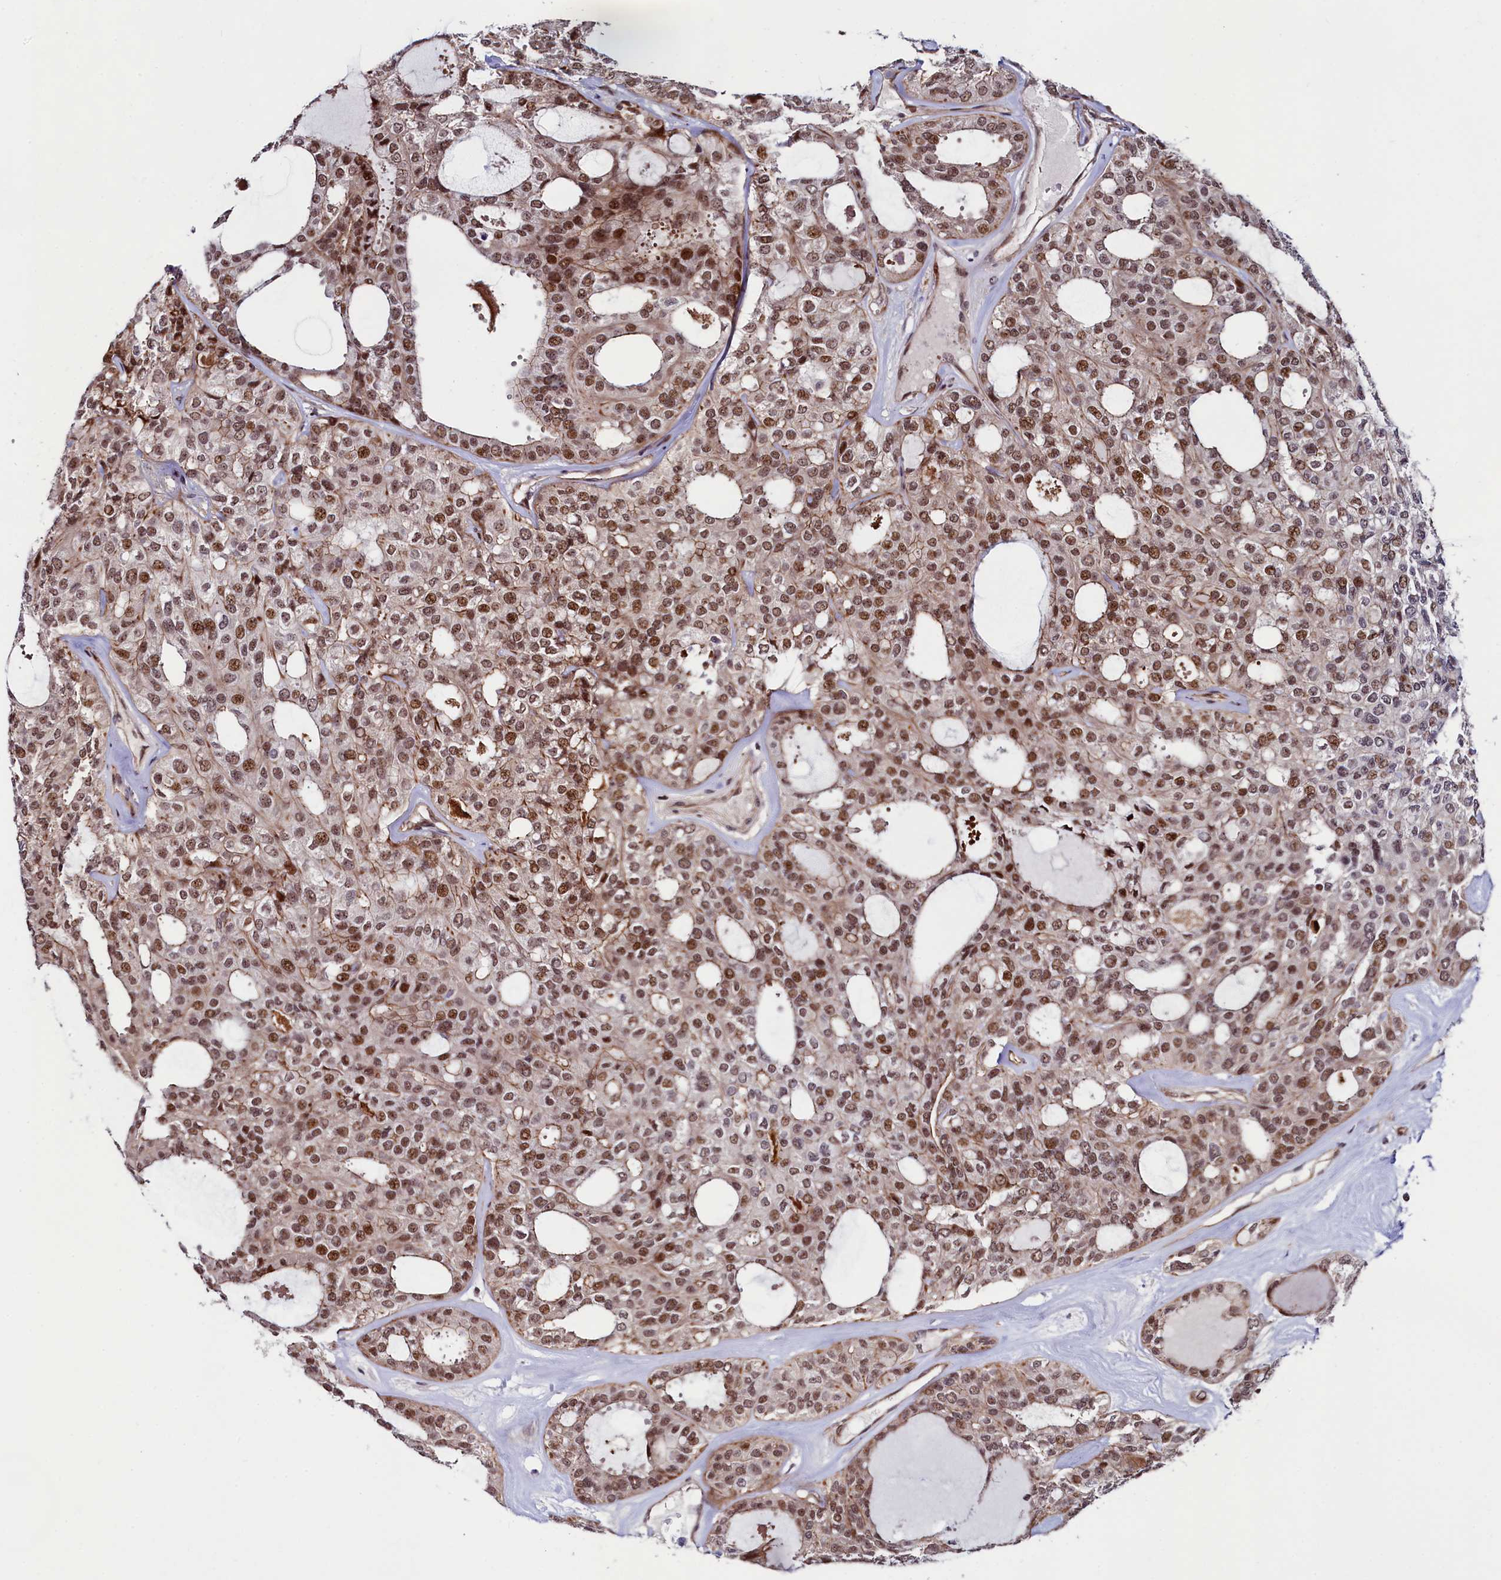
{"staining": {"intensity": "moderate", "quantity": ">75%", "location": "nuclear"}, "tissue": "thyroid cancer", "cell_type": "Tumor cells", "image_type": "cancer", "snomed": [{"axis": "morphology", "description": "Follicular adenoma carcinoma, NOS"}, {"axis": "topography", "description": "Thyroid gland"}], "caption": "Protein staining by immunohistochemistry exhibits moderate nuclear staining in about >75% of tumor cells in thyroid cancer. Using DAB (brown) and hematoxylin (blue) stains, captured at high magnification using brightfield microscopy.", "gene": "LEO1", "patient": {"sex": "male", "age": 75}}